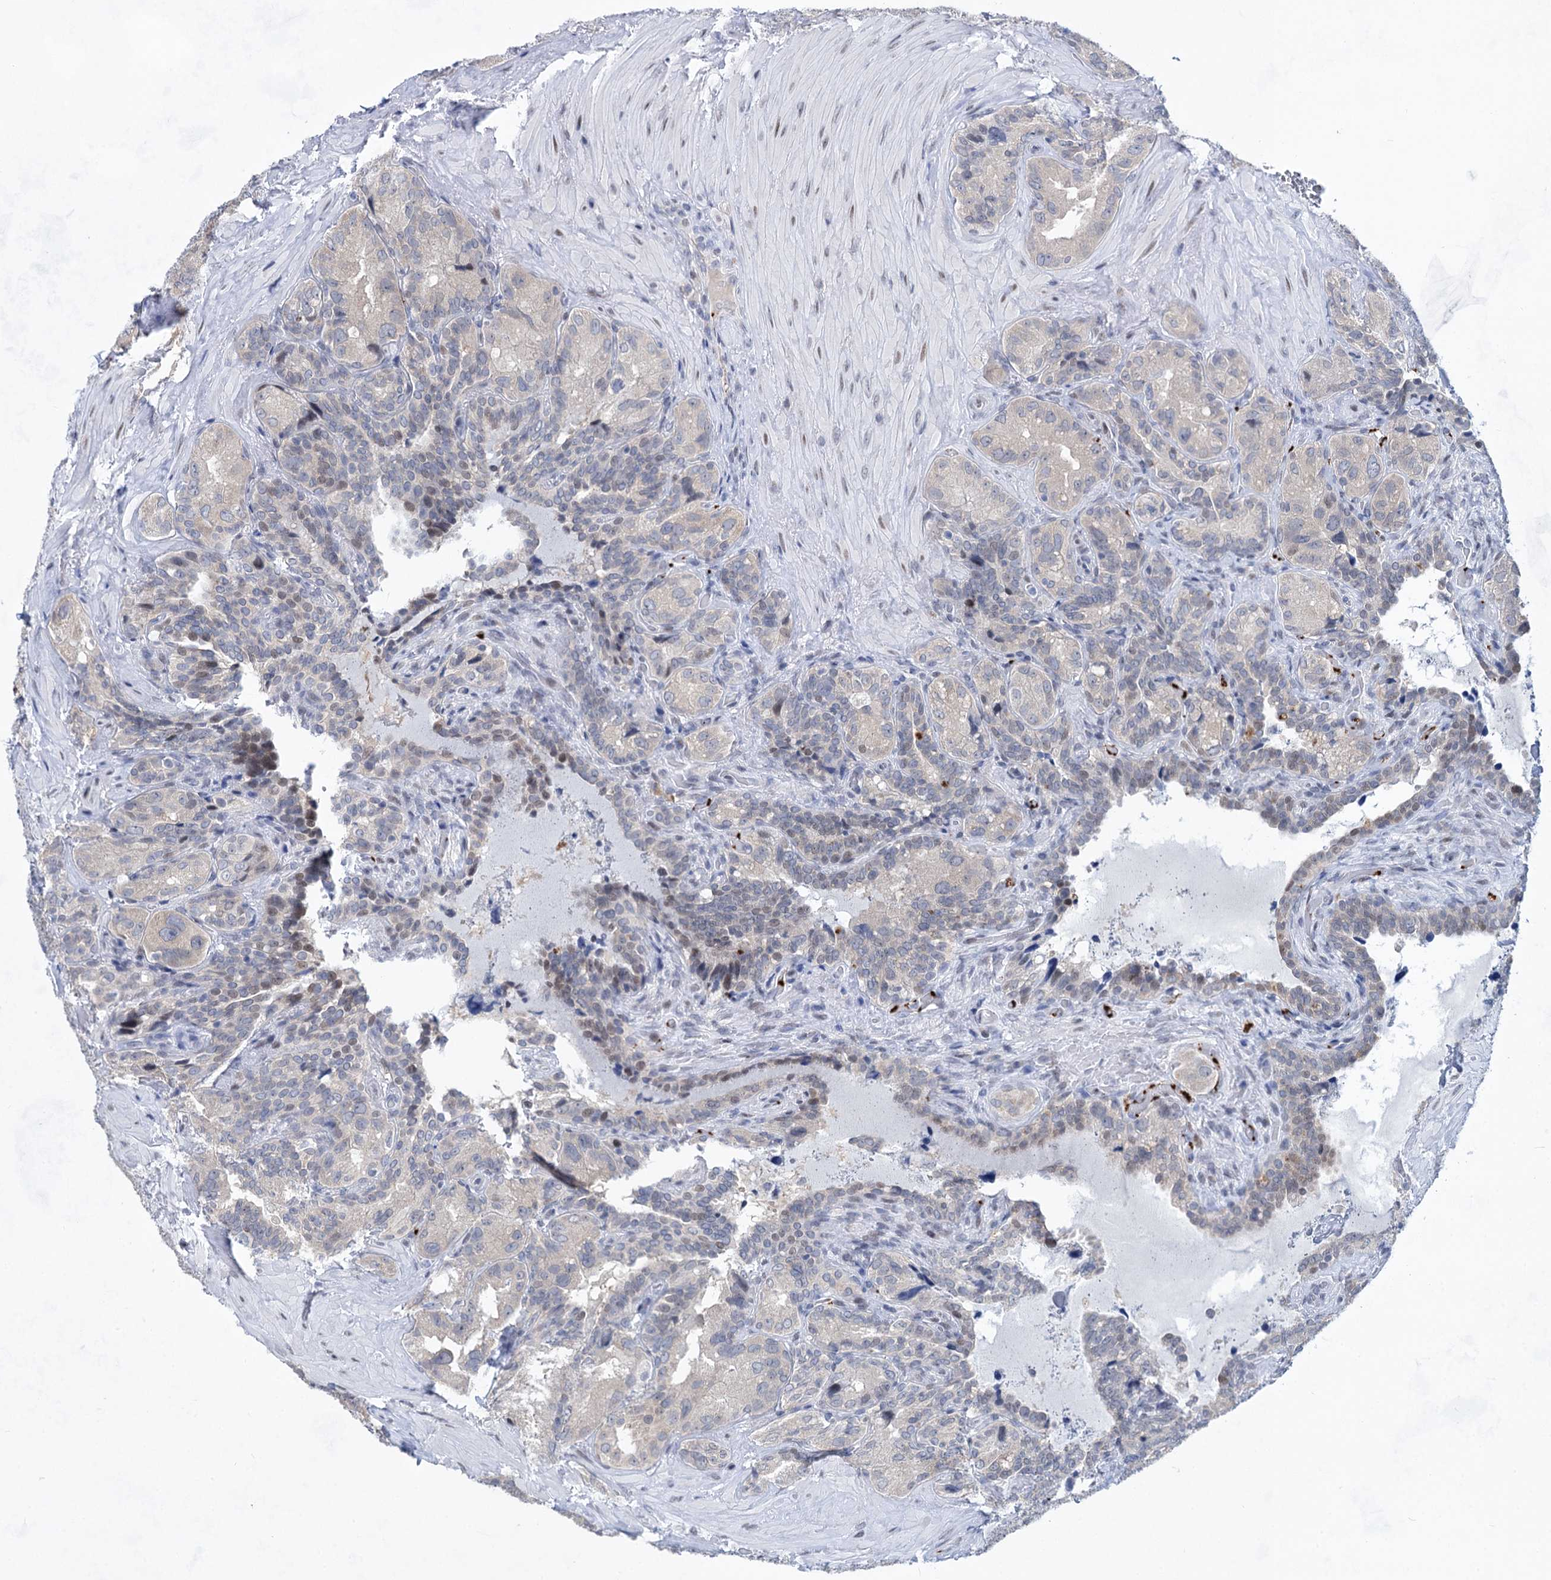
{"staining": {"intensity": "weak", "quantity": "<25%", "location": "nuclear"}, "tissue": "seminal vesicle", "cell_type": "Glandular cells", "image_type": "normal", "snomed": [{"axis": "morphology", "description": "Normal tissue, NOS"}, {"axis": "topography", "description": "Seminal veicle"}, {"axis": "topography", "description": "Peripheral nerve tissue"}], "caption": "Immunohistochemical staining of benign seminal vesicle exhibits no significant staining in glandular cells. (DAB (3,3'-diaminobenzidine) IHC visualized using brightfield microscopy, high magnification).", "gene": "MON2", "patient": {"sex": "male", "age": 67}}